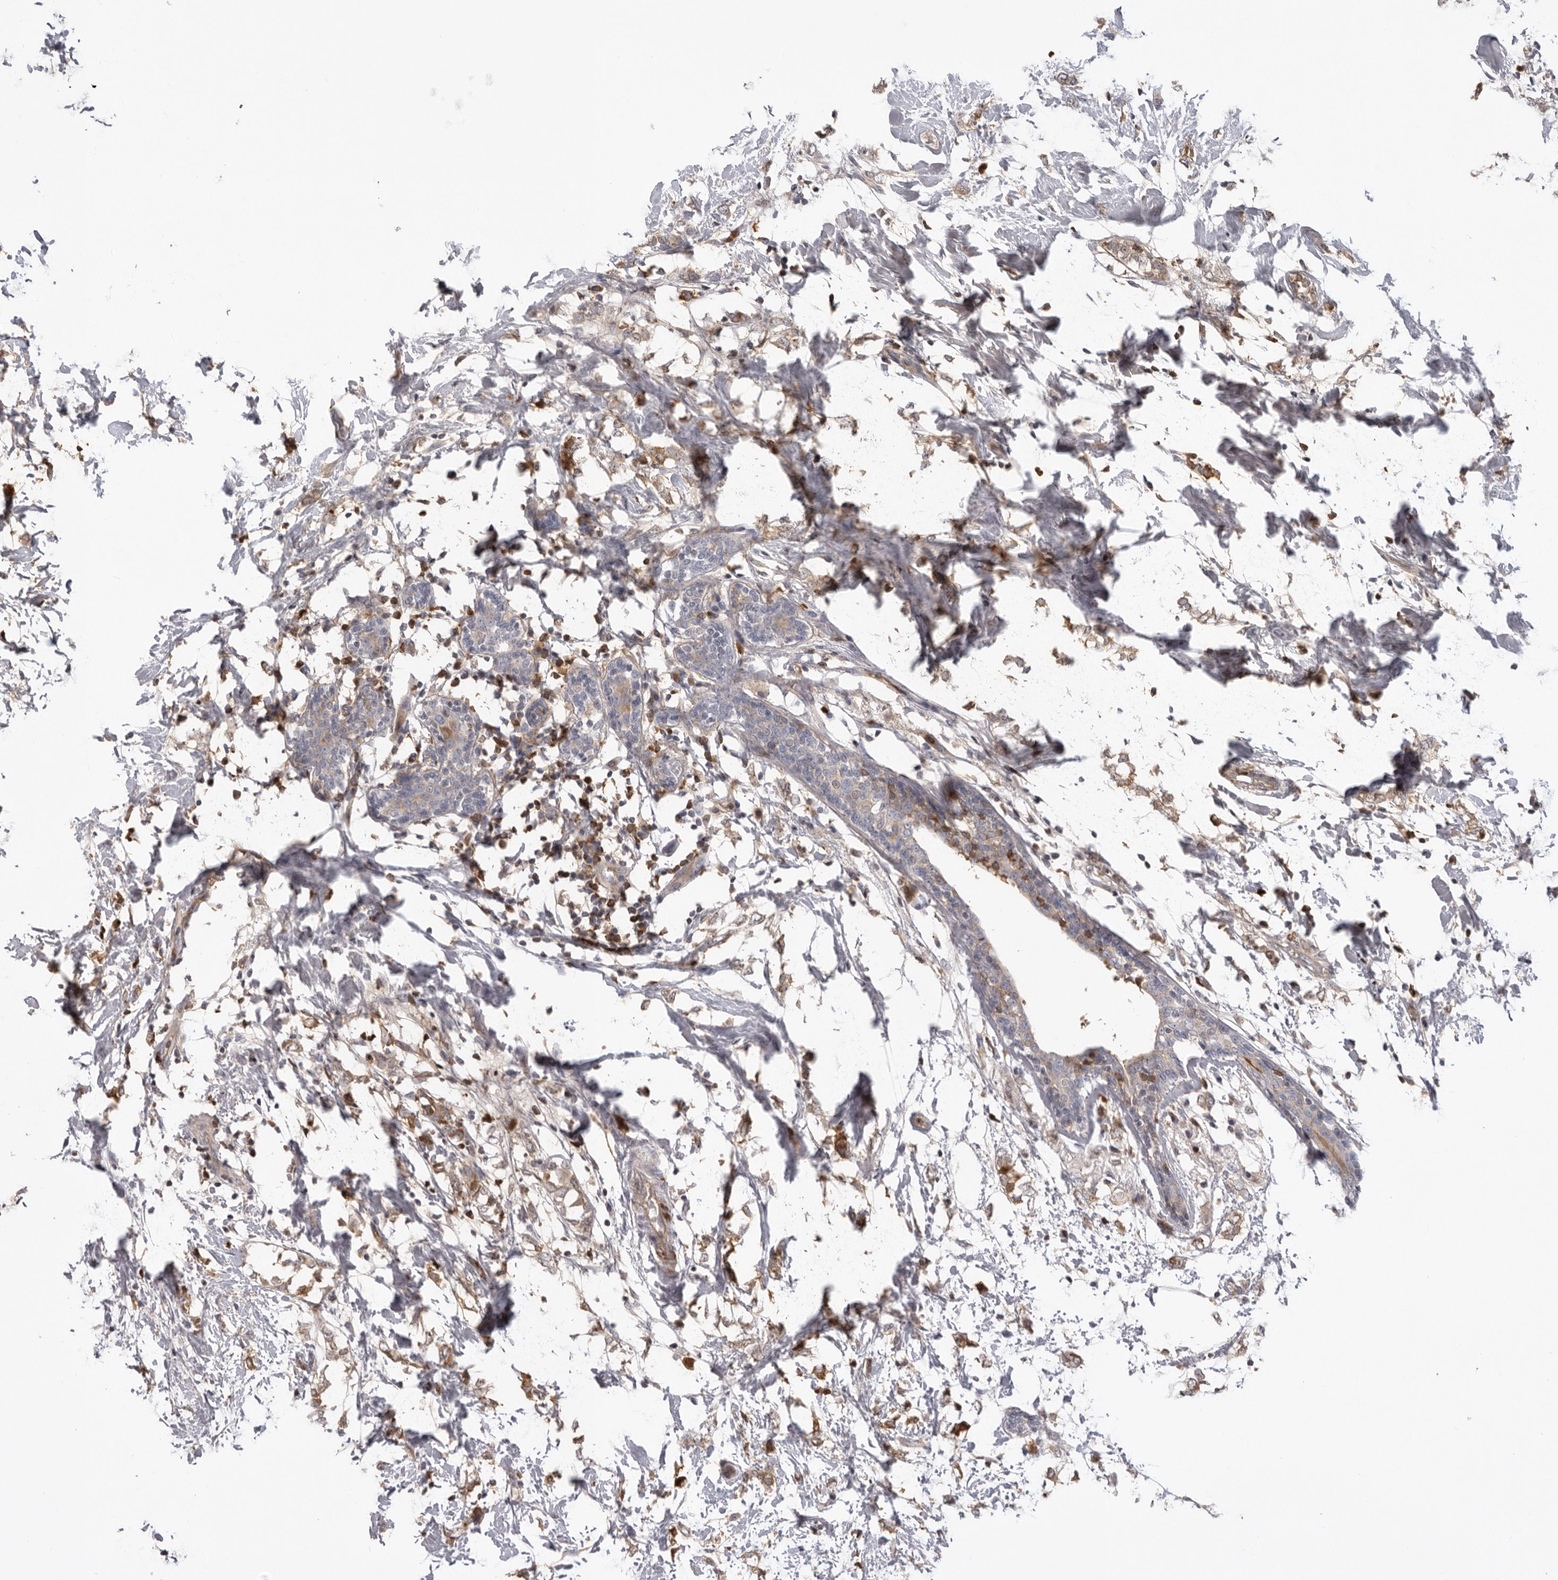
{"staining": {"intensity": "weak", "quantity": ">75%", "location": "cytoplasmic/membranous"}, "tissue": "breast cancer", "cell_type": "Tumor cells", "image_type": "cancer", "snomed": [{"axis": "morphology", "description": "Normal tissue, NOS"}, {"axis": "morphology", "description": "Lobular carcinoma"}, {"axis": "topography", "description": "Breast"}], "caption": "IHC histopathology image of neoplastic tissue: human breast lobular carcinoma stained using immunohistochemistry demonstrates low levels of weak protein expression localized specifically in the cytoplasmic/membranous of tumor cells, appearing as a cytoplasmic/membranous brown color.", "gene": "PLEKHF2", "patient": {"sex": "female", "age": 47}}